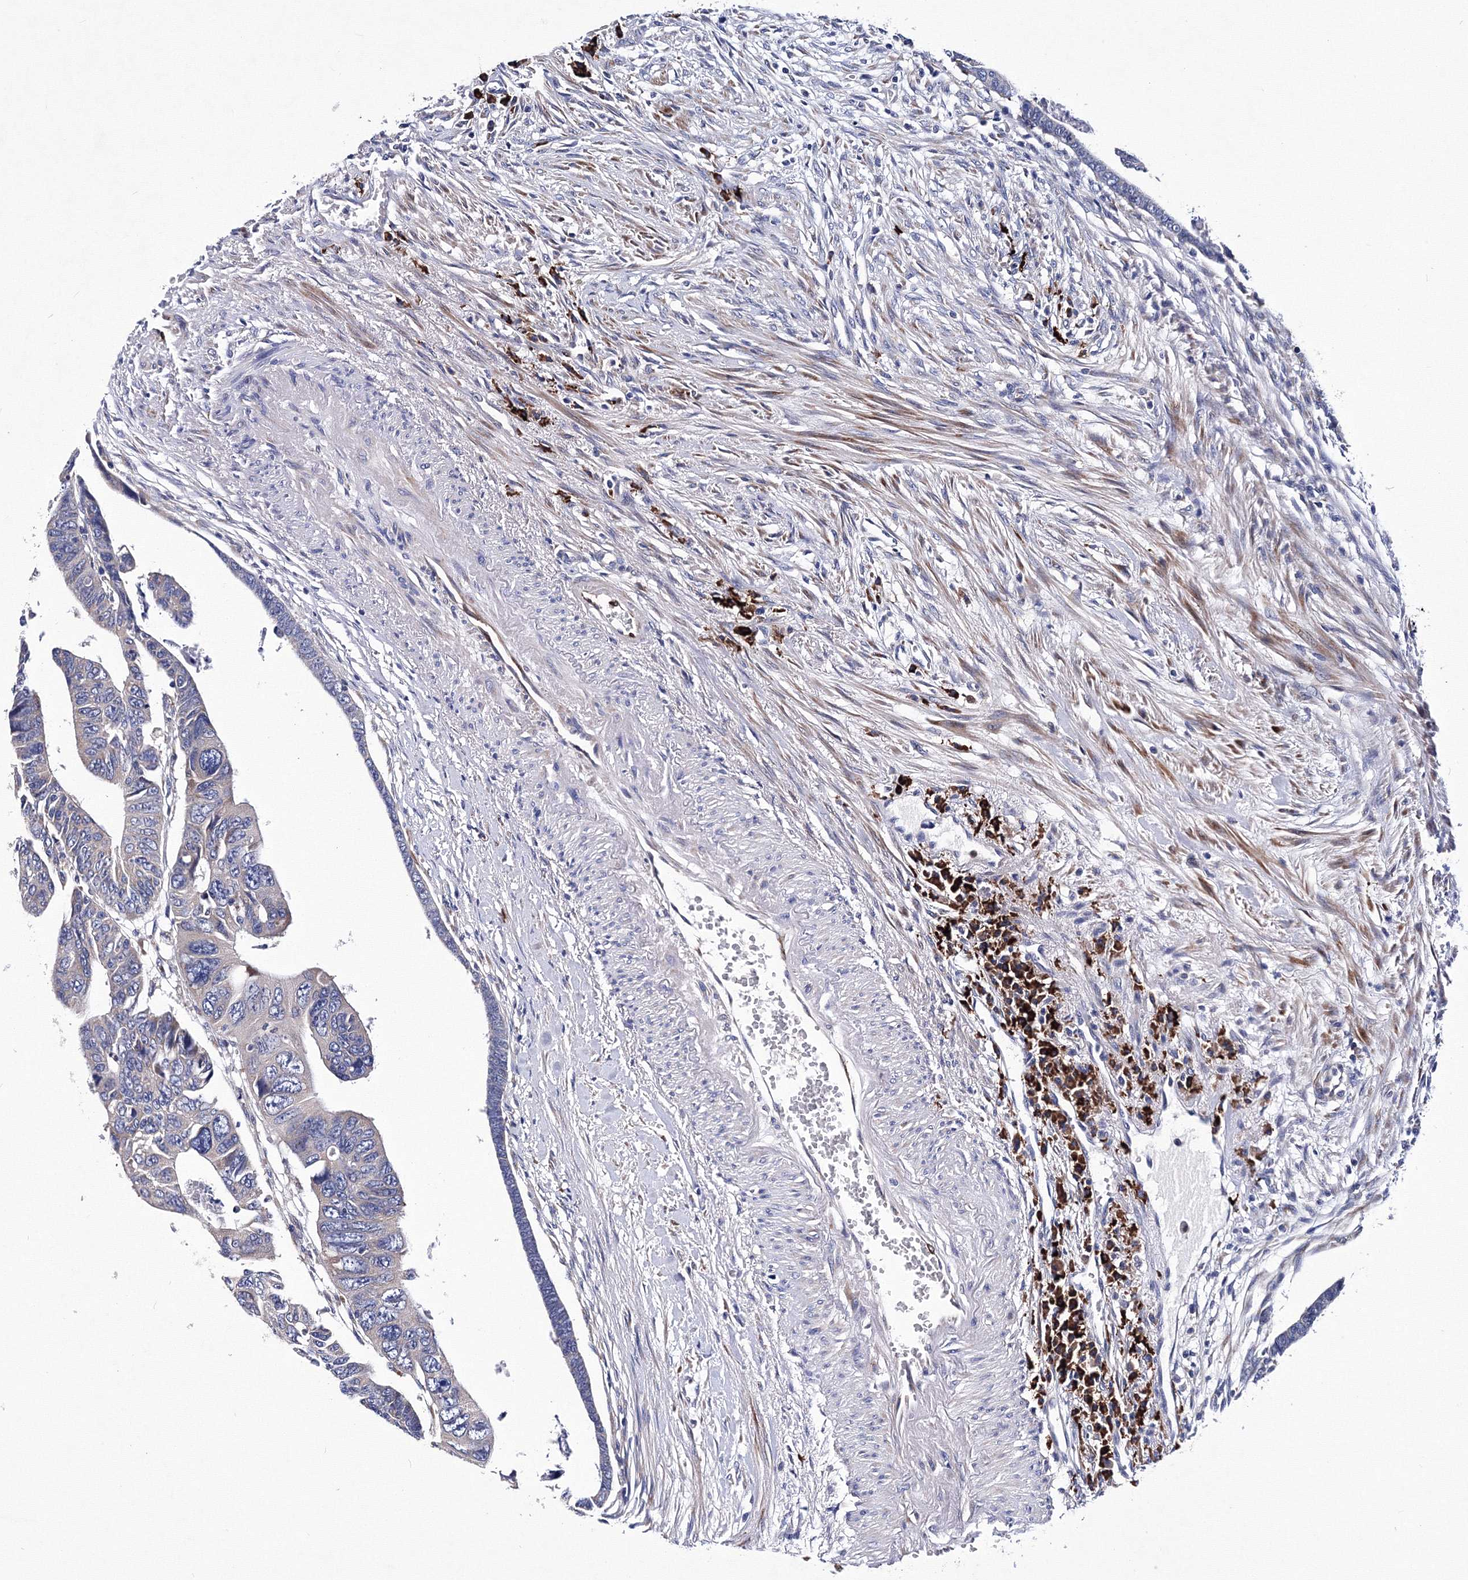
{"staining": {"intensity": "negative", "quantity": "none", "location": "none"}, "tissue": "colorectal cancer", "cell_type": "Tumor cells", "image_type": "cancer", "snomed": [{"axis": "morphology", "description": "Adenocarcinoma, NOS"}, {"axis": "topography", "description": "Rectum"}], "caption": "IHC image of human adenocarcinoma (colorectal) stained for a protein (brown), which shows no staining in tumor cells. (Brightfield microscopy of DAB (3,3'-diaminobenzidine) immunohistochemistry at high magnification).", "gene": "TRPM2", "patient": {"sex": "female", "age": 65}}